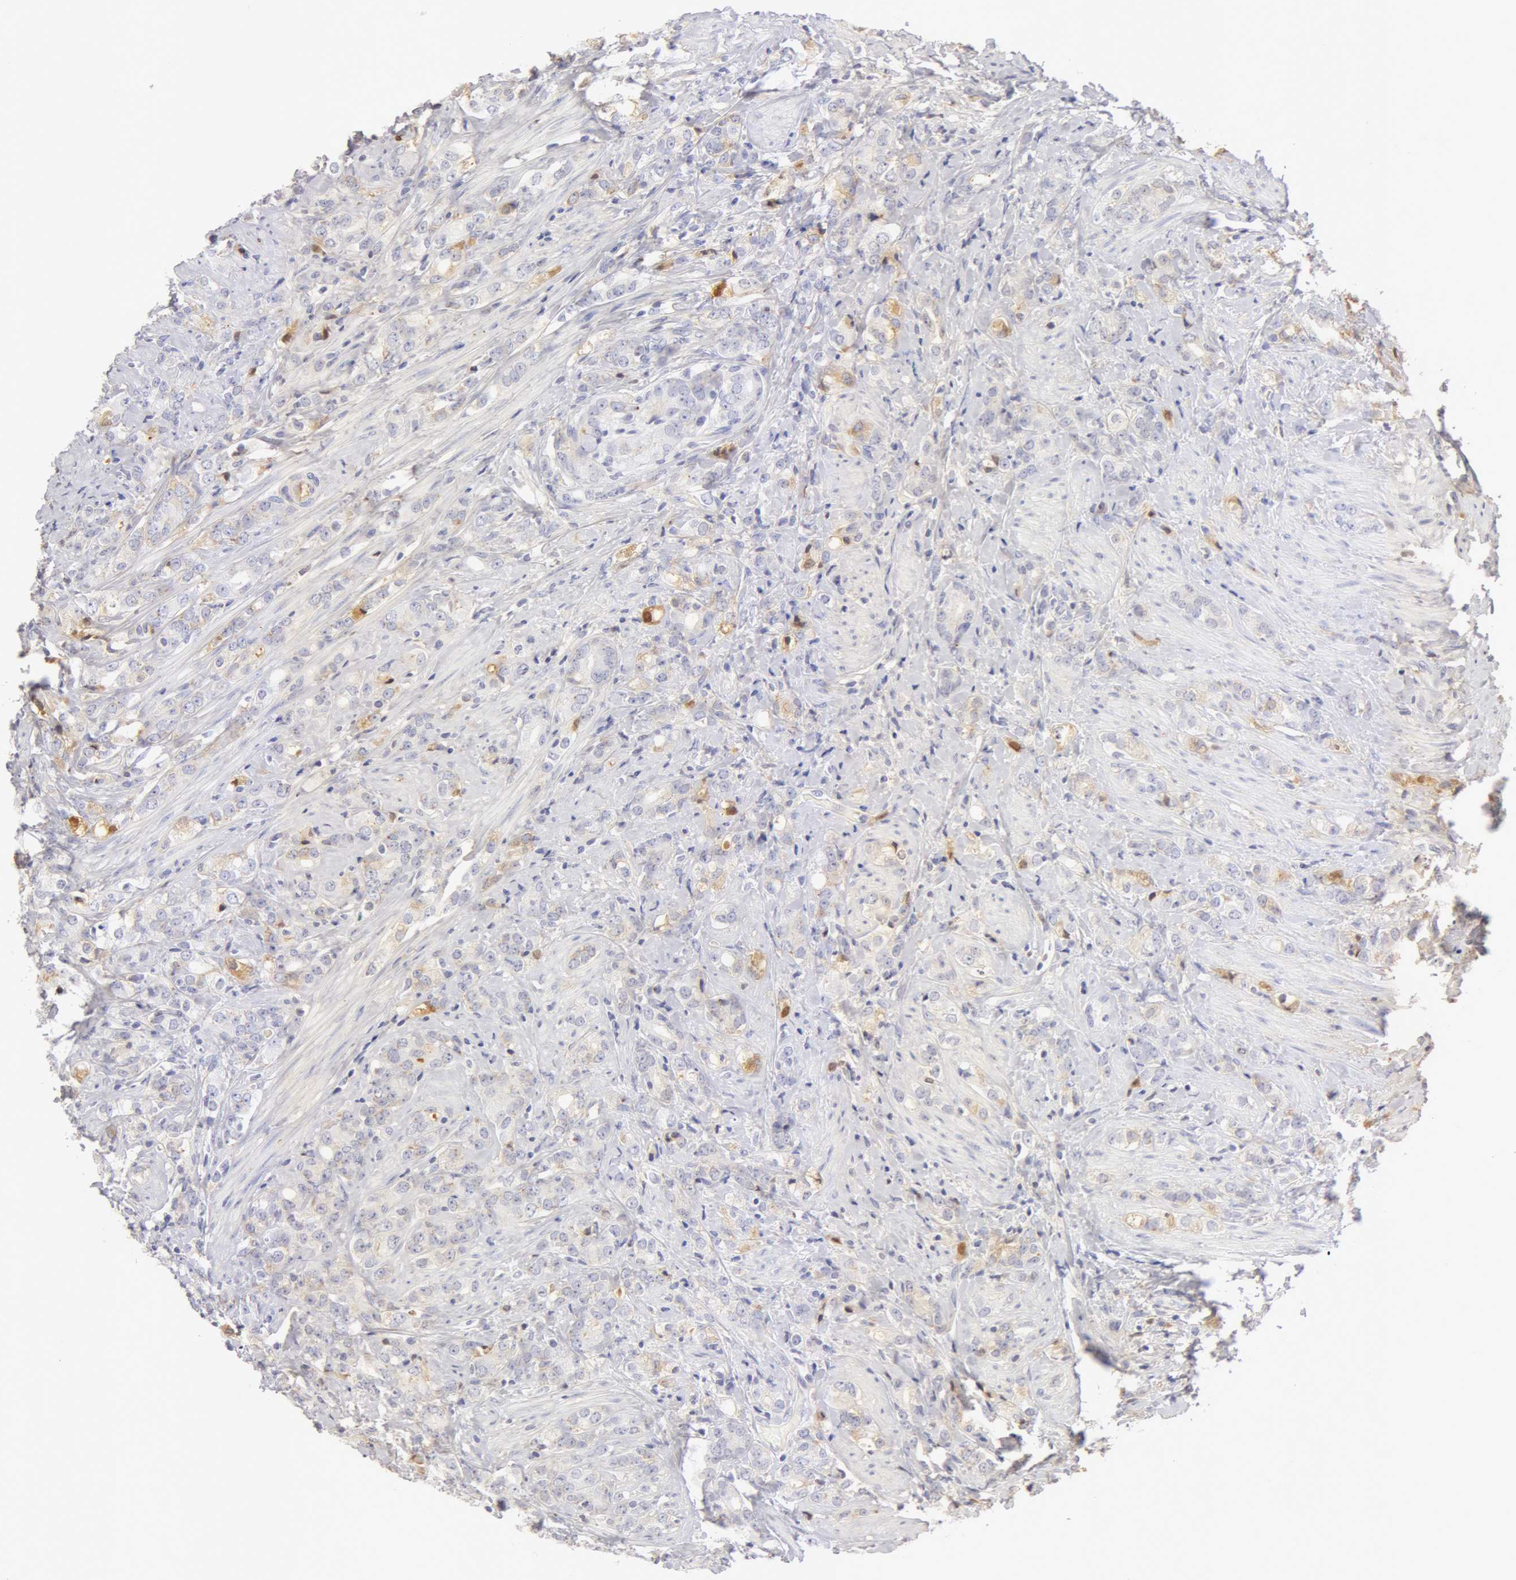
{"staining": {"intensity": "negative", "quantity": "none", "location": "none"}, "tissue": "prostate cancer", "cell_type": "Tumor cells", "image_type": "cancer", "snomed": [{"axis": "morphology", "description": "Adenocarcinoma, Medium grade"}, {"axis": "topography", "description": "Prostate"}], "caption": "This image is of prostate cancer (adenocarcinoma (medium-grade)) stained with IHC to label a protein in brown with the nuclei are counter-stained blue. There is no positivity in tumor cells.", "gene": "GC", "patient": {"sex": "male", "age": 59}}